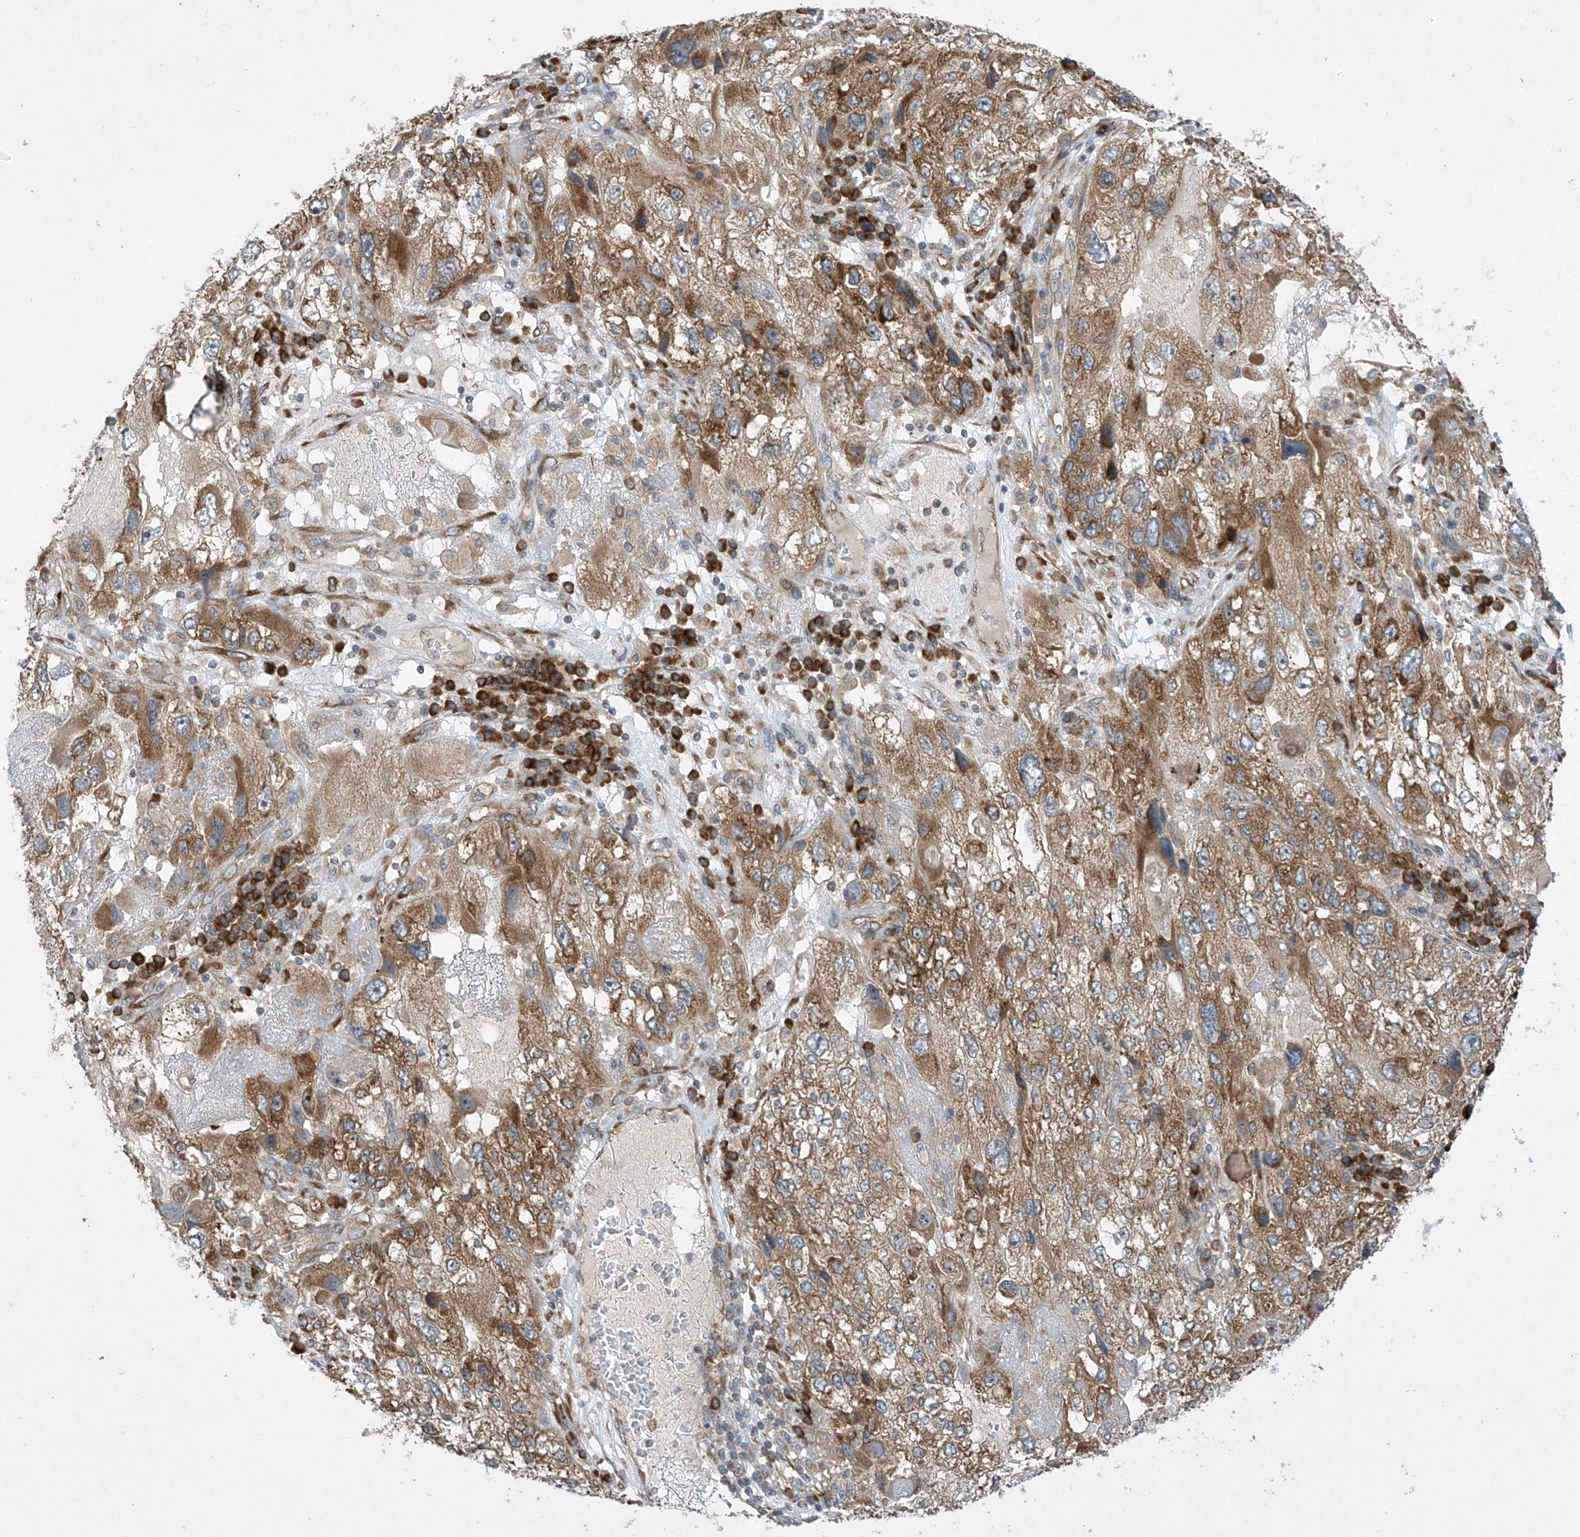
{"staining": {"intensity": "moderate", "quantity": ">75%", "location": "cytoplasmic/membranous"}, "tissue": "endometrial cancer", "cell_type": "Tumor cells", "image_type": "cancer", "snomed": [{"axis": "morphology", "description": "Adenocarcinoma, NOS"}, {"axis": "topography", "description": "Endometrium"}], "caption": "Endometrial cancer (adenocarcinoma) stained with DAB immunohistochemistry (IHC) displays medium levels of moderate cytoplasmic/membranous expression in approximately >75% of tumor cells.", "gene": "RPL34", "patient": {"sex": "female", "age": 49}}